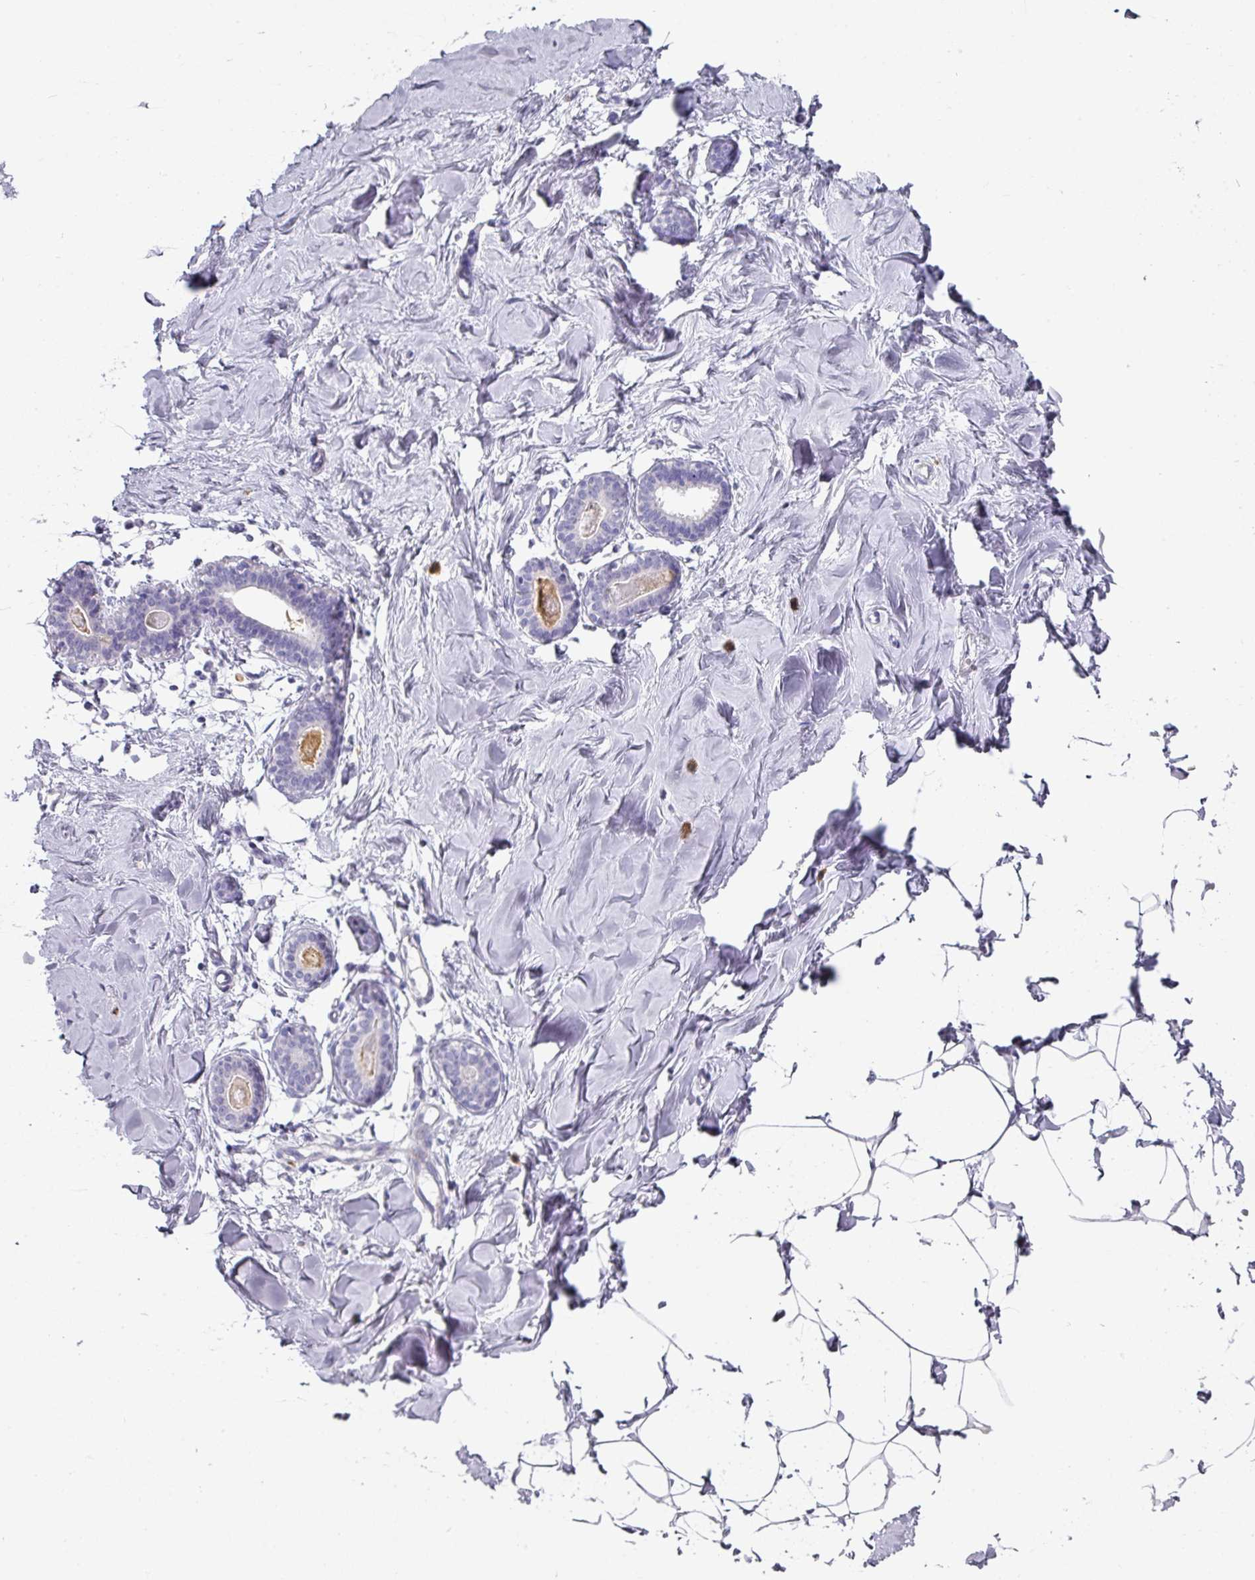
{"staining": {"intensity": "negative", "quantity": "none", "location": "none"}, "tissue": "breast", "cell_type": "Adipocytes", "image_type": "normal", "snomed": [{"axis": "morphology", "description": "Normal tissue, NOS"}, {"axis": "topography", "description": "Breast"}], "caption": "Adipocytes show no significant protein positivity in unremarkable breast. (Brightfield microscopy of DAB (3,3'-diaminobenzidine) immunohistochemistry (IHC) at high magnification).", "gene": "SETBP1", "patient": {"sex": "female", "age": 23}}